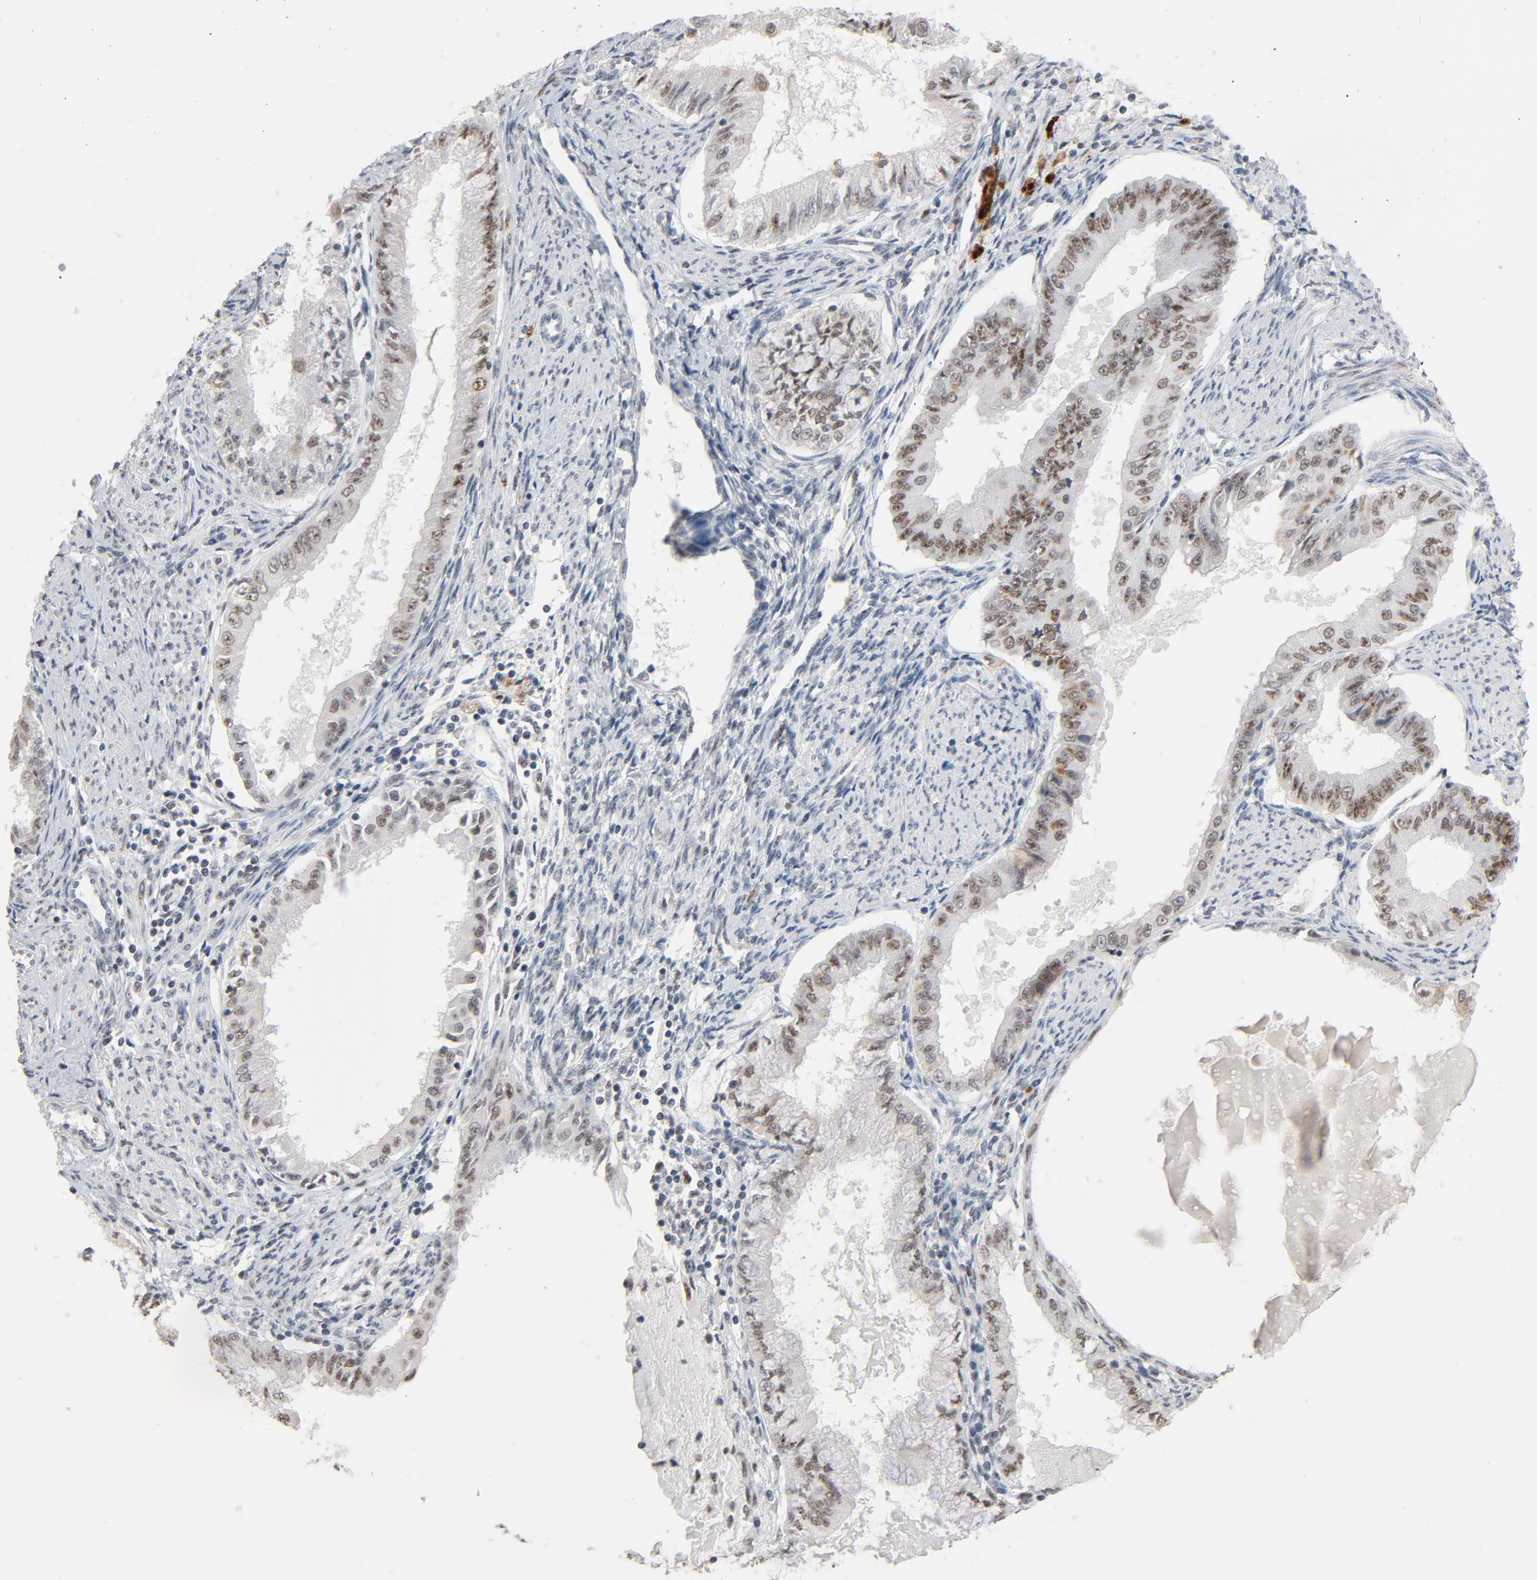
{"staining": {"intensity": "moderate", "quantity": ">75%", "location": "nuclear"}, "tissue": "endometrial cancer", "cell_type": "Tumor cells", "image_type": "cancer", "snomed": [{"axis": "morphology", "description": "Adenocarcinoma, NOS"}, {"axis": "topography", "description": "Endometrium"}], "caption": "IHC staining of adenocarcinoma (endometrial), which reveals medium levels of moderate nuclear positivity in about >75% of tumor cells indicating moderate nuclear protein positivity. The staining was performed using DAB (3,3'-diaminobenzidine) (brown) for protein detection and nuclei were counterstained in hematoxylin (blue).", "gene": "MRE11", "patient": {"sex": "female", "age": 76}}